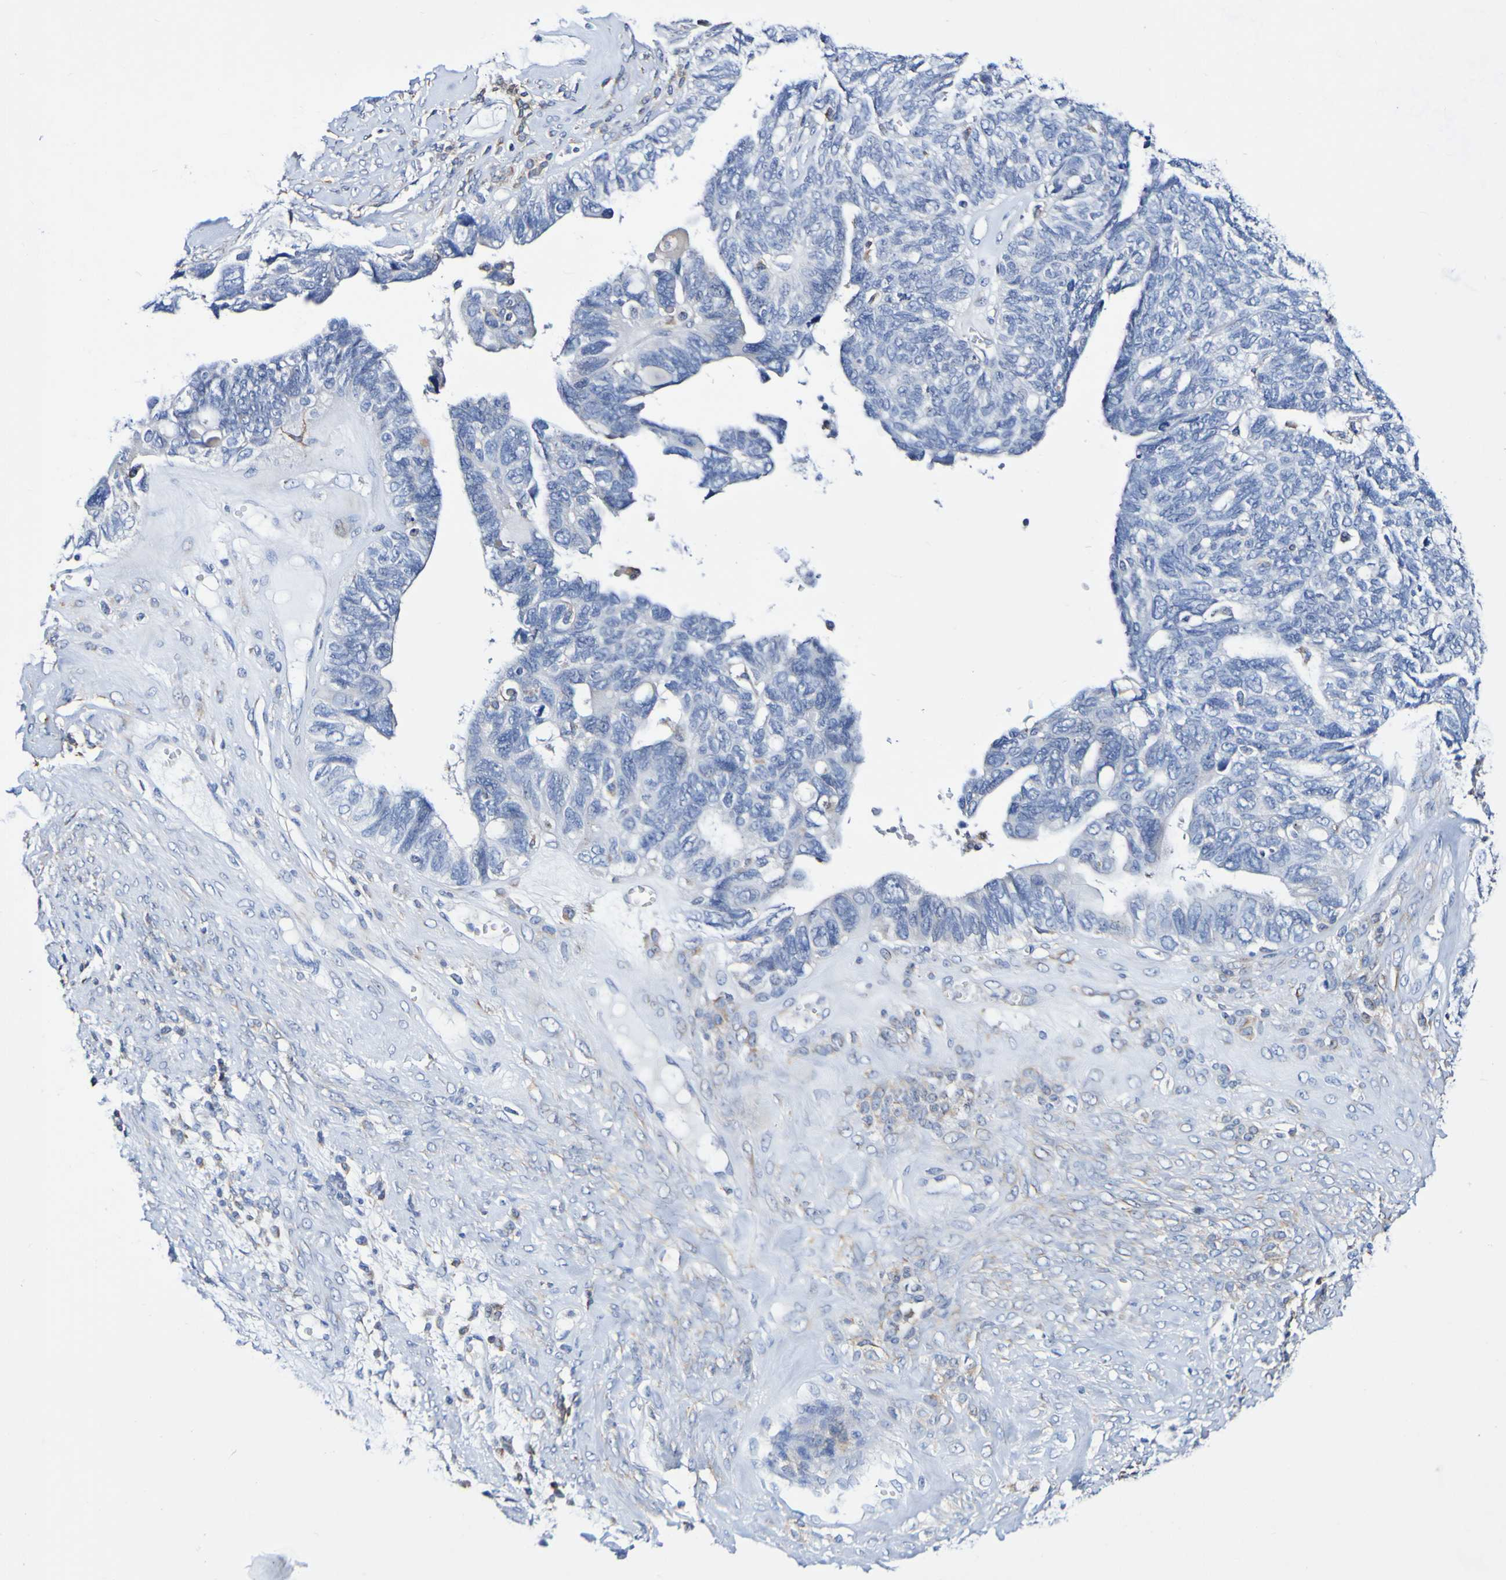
{"staining": {"intensity": "negative", "quantity": "none", "location": "none"}, "tissue": "ovarian cancer", "cell_type": "Tumor cells", "image_type": "cancer", "snomed": [{"axis": "morphology", "description": "Cystadenocarcinoma, serous, NOS"}, {"axis": "topography", "description": "Ovary"}], "caption": "IHC of human serous cystadenocarcinoma (ovarian) exhibits no staining in tumor cells.", "gene": "SEZ6", "patient": {"sex": "female", "age": 79}}